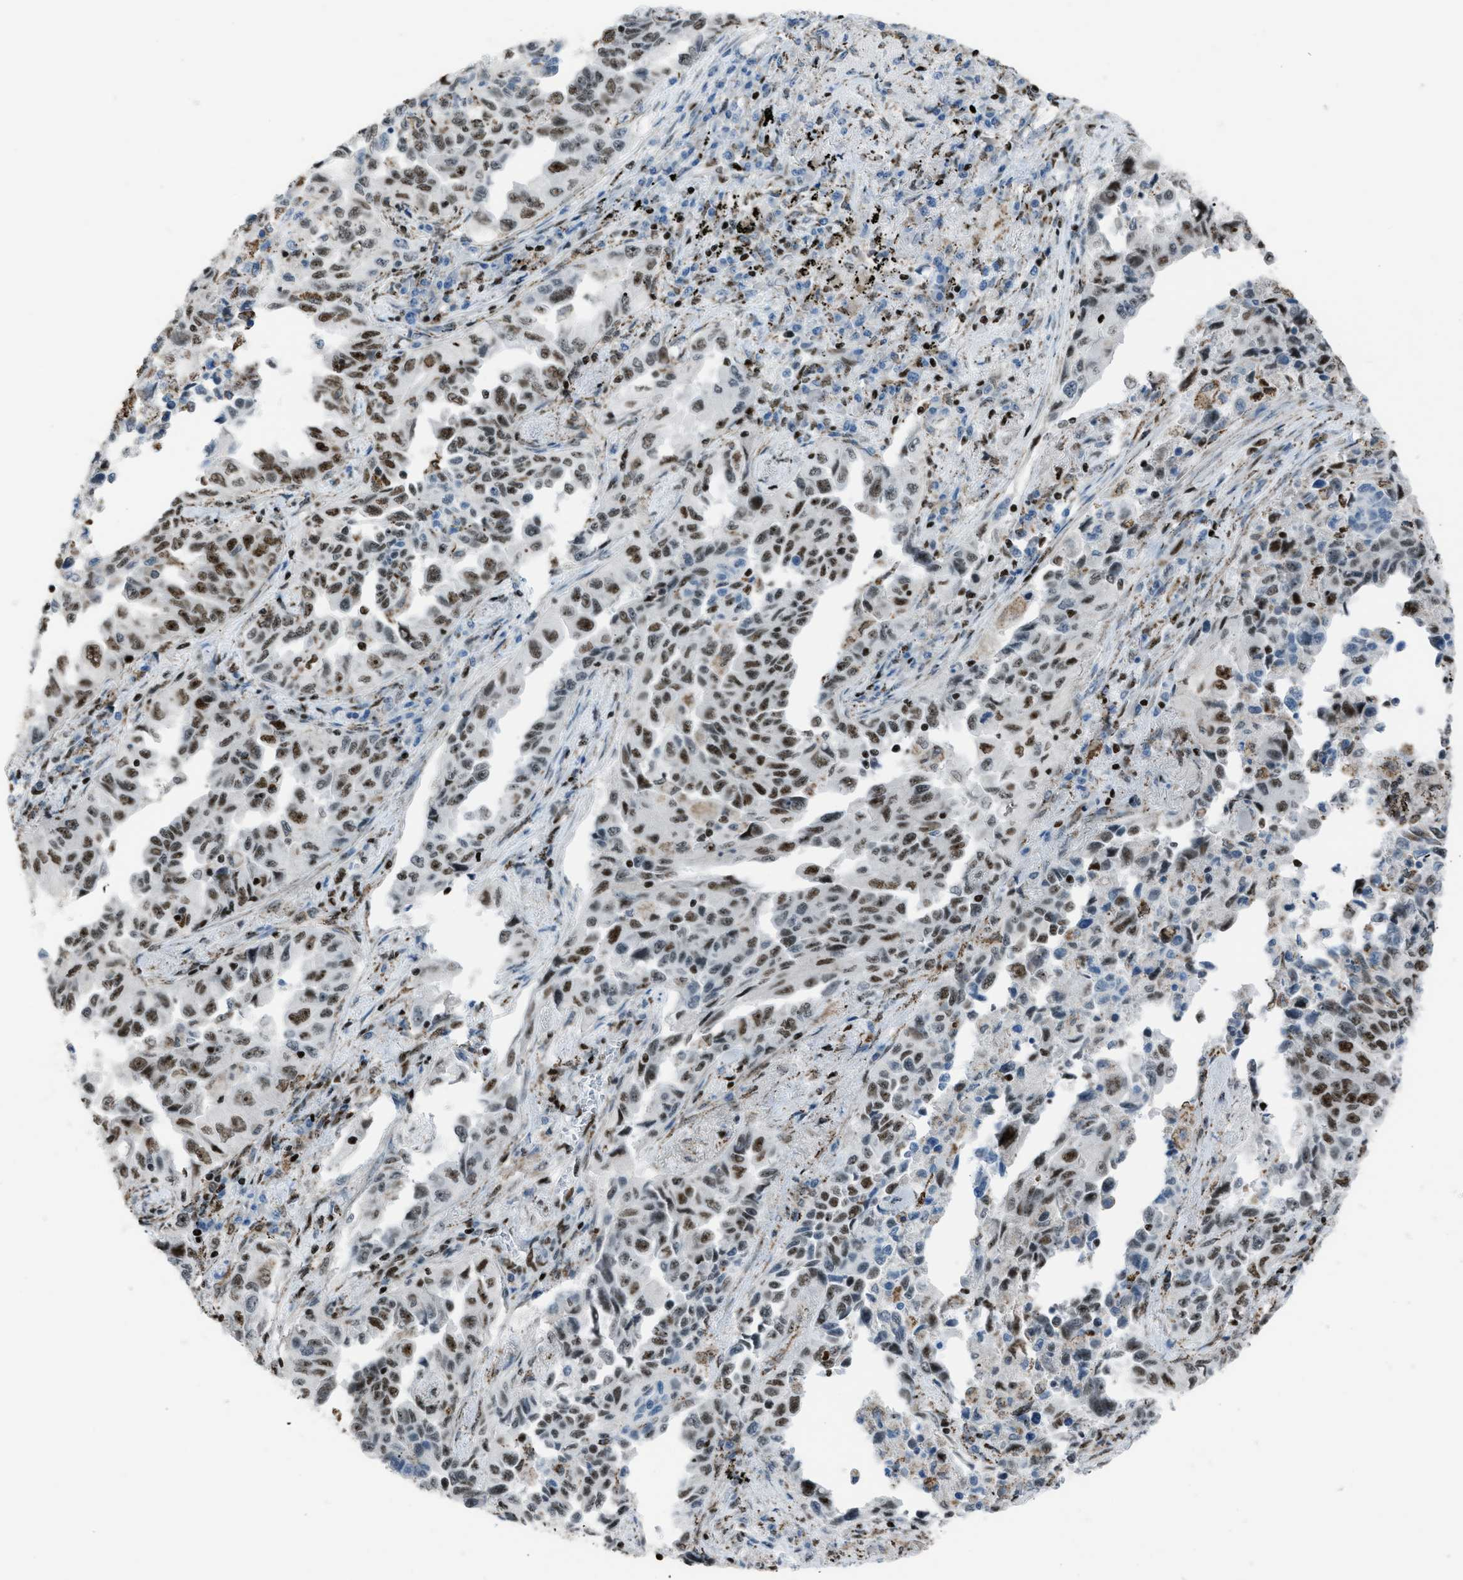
{"staining": {"intensity": "moderate", "quantity": ">75%", "location": "nuclear"}, "tissue": "lung cancer", "cell_type": "Tumor cells", "image_type": "cancer", "snomed": [{"axis": "morphology", "description": "Adenocarcinoma, NOS"}, {"axis": "topography", "description": "Lung"}], "caption": "An image of lung cancer (adenocarcinoma) stained for a protein shows moderate nuclear brown staining in tumor cells.", "gene": "SLFN5", "patient": {"sex": "female", "age": 51}}